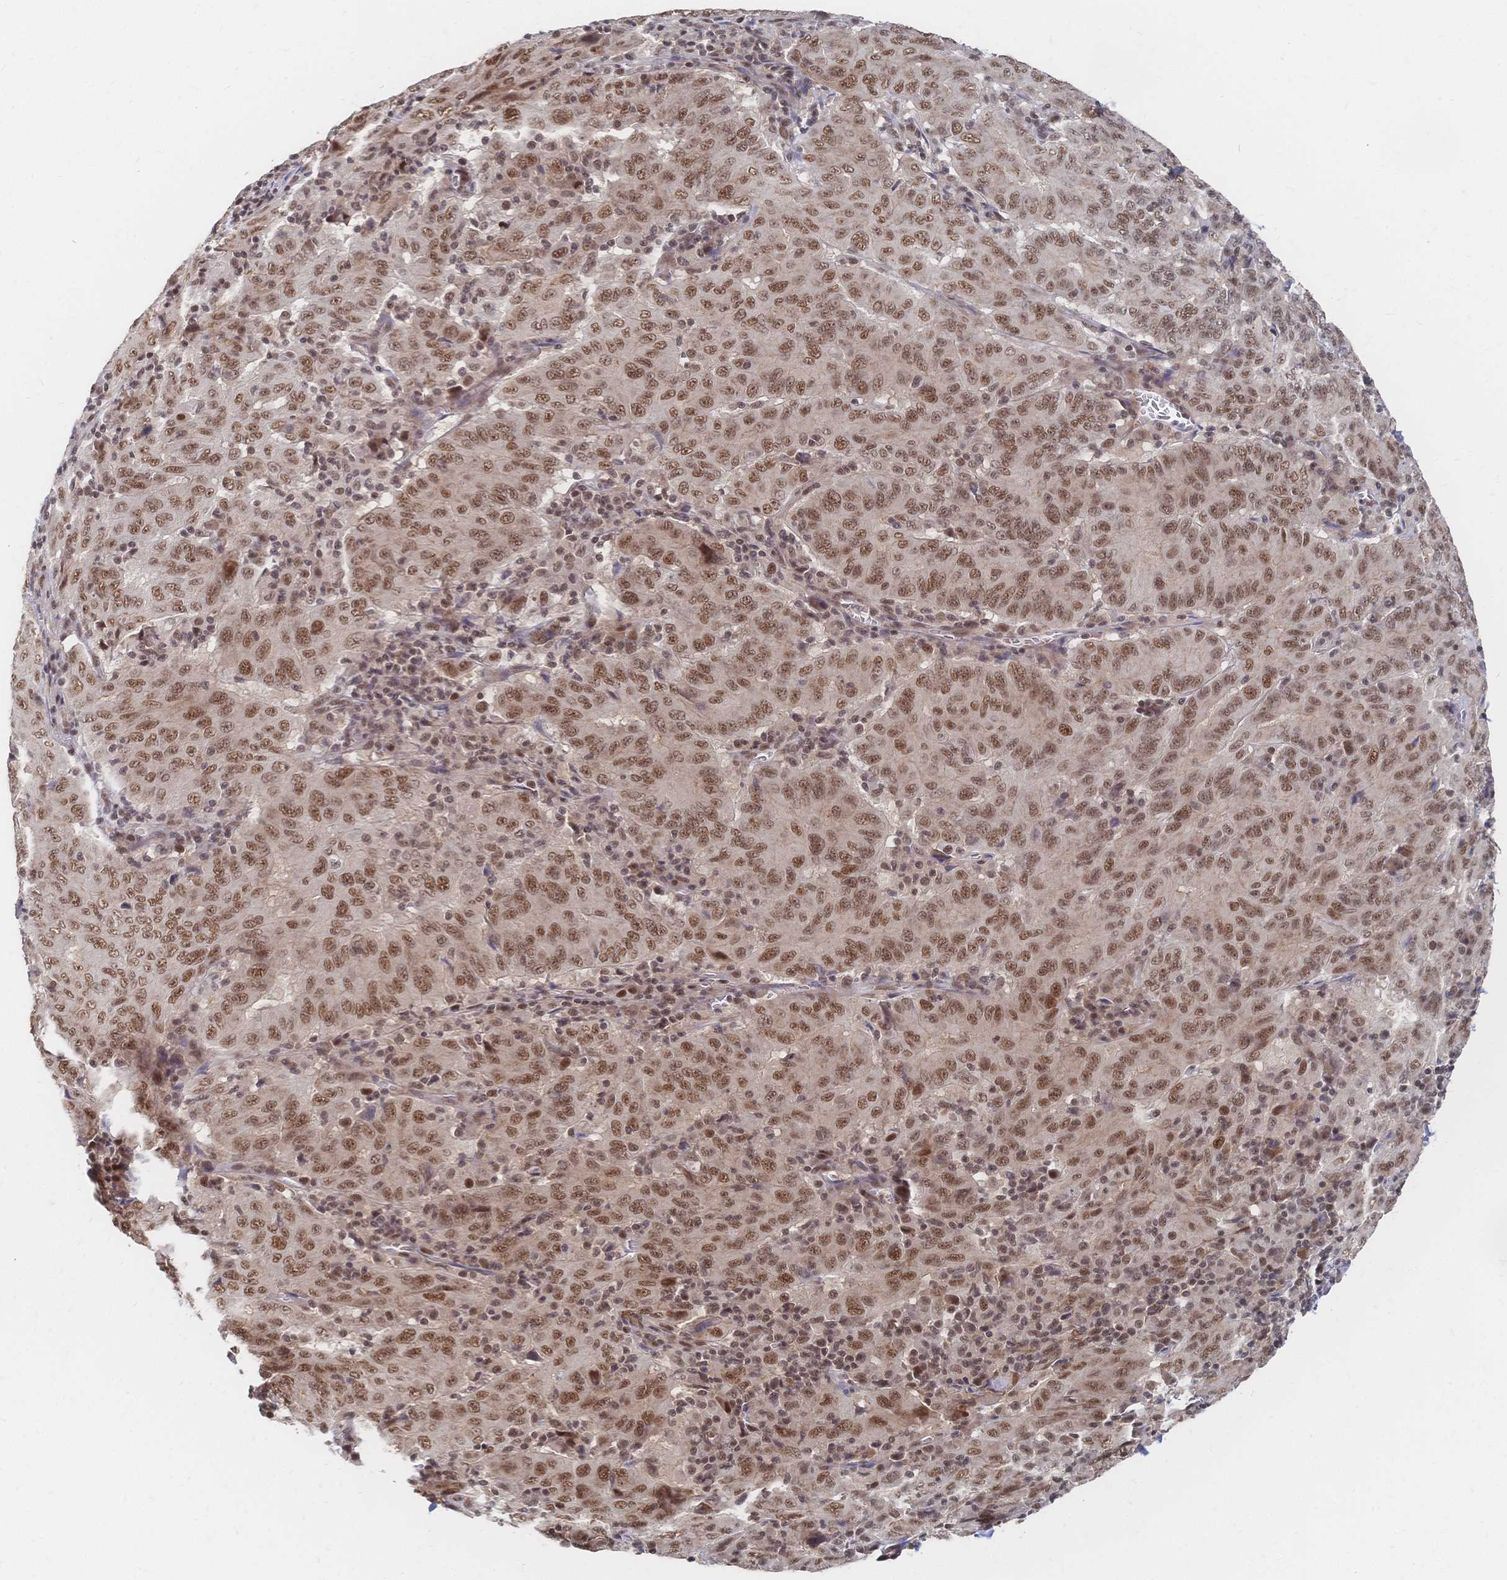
{"staining": {"intensity": "moderate", "quantity": ">75%", "location": "nuclear"}, "tissue": "pancreatic cancer", "cell_type": "Tumor cells", "image_type": "cancer", "snomed": [{"axis": "morphology", "description": "Adenocarcinoma, NOS"}, {"axis": "topography", "description": "Pancreas"}], "caption": "Human pancreatic cancer stained with a protein marker demonstrates moderate staining in tumor cells.", "gene": "NELFA", "patient": {"sex": "male", "age": 63}}